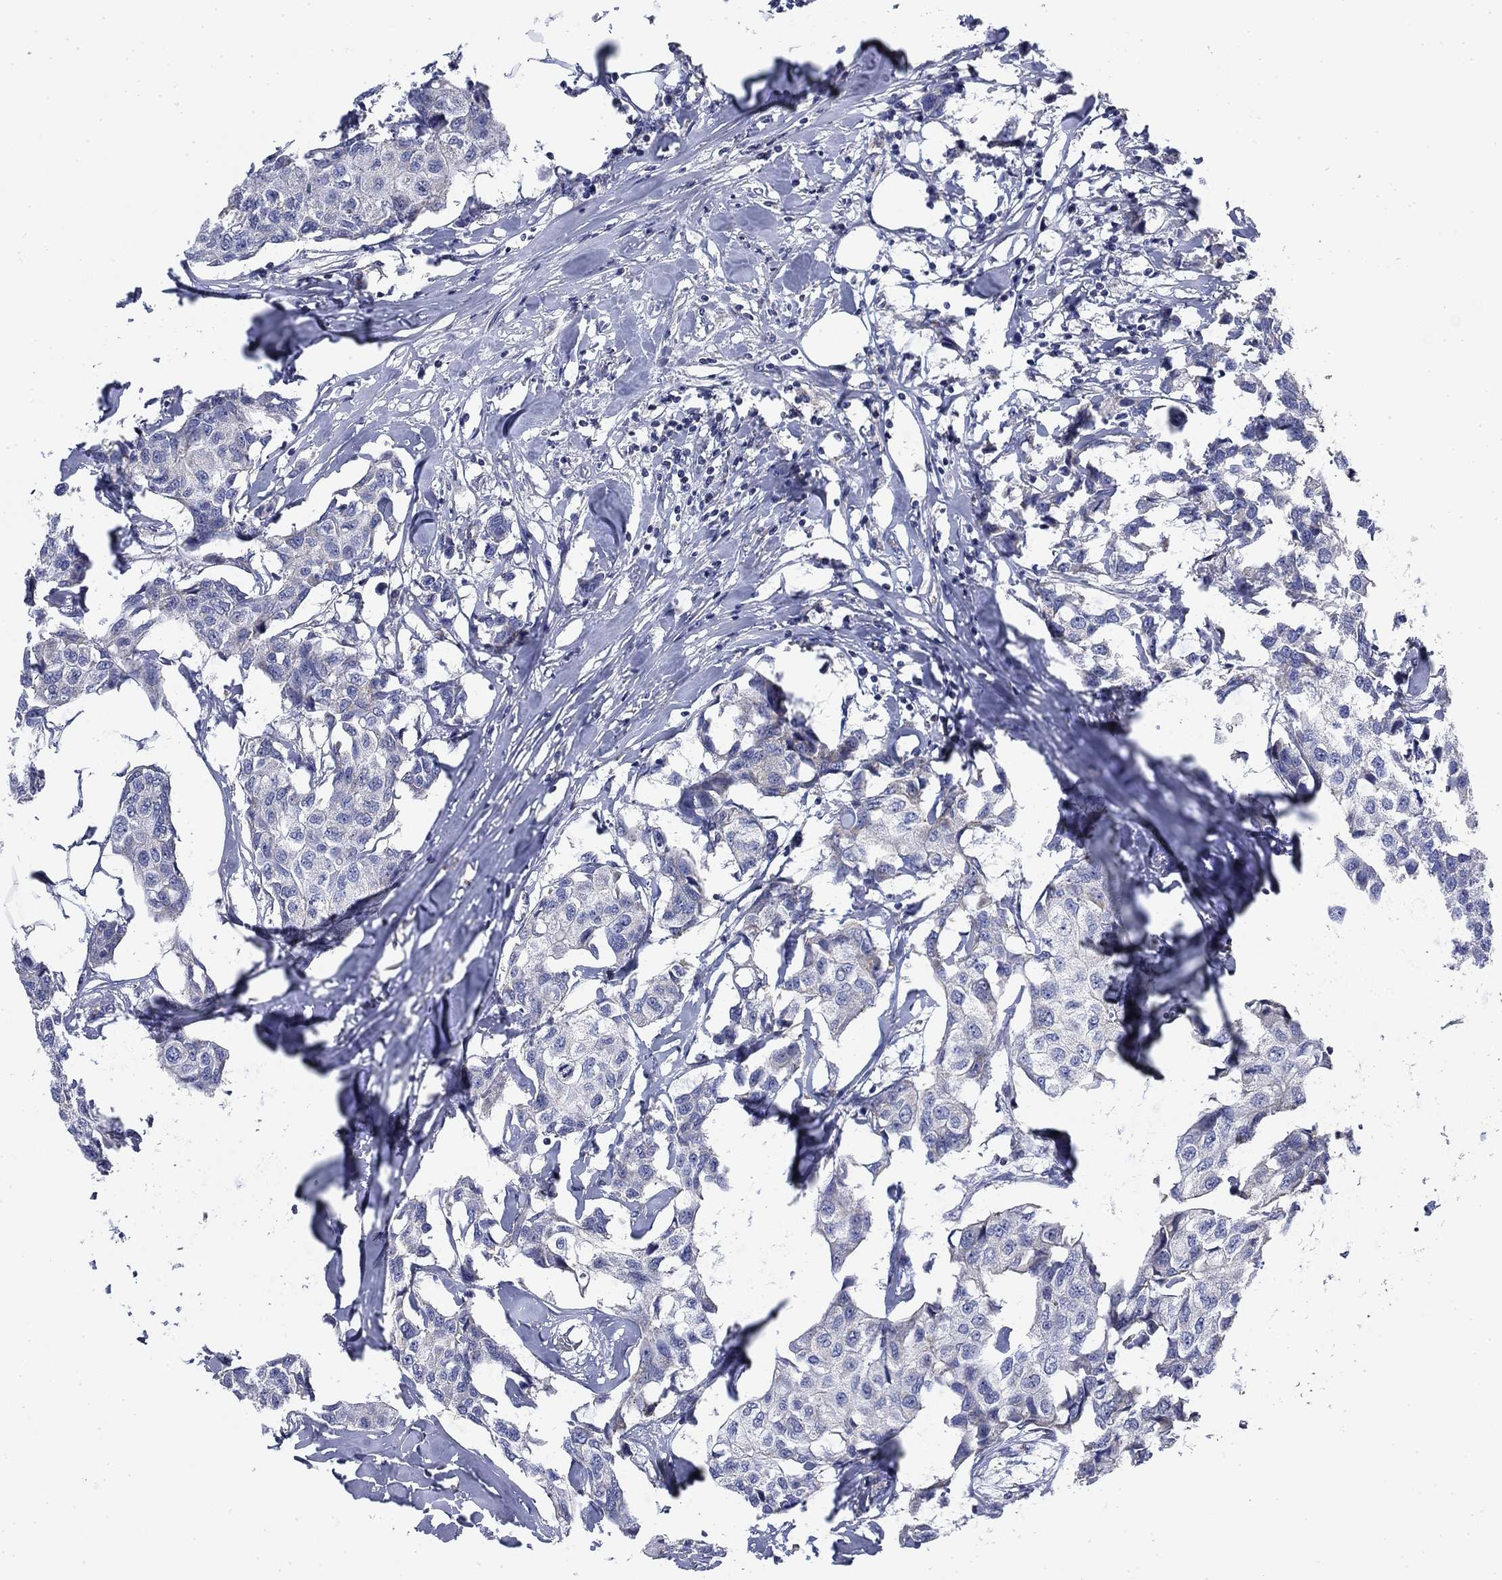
{"staining": {"intensity": "negative", "quantity": "none", "location": "none"}, "tissue": "breast cancer", "cell_type": "Tumor cells", "image_type": "cancer", "snomed": [{"axis": "morphology", "description": "Duct carcinoma"}, {"axis": "topography", "description": "Breast"}], "caption": "High magnification brightfield microscopy of breast cancer (intraductal carcinoma) stained with DAB (3,3'-diaminobenzidine) (brown) and counterstained with hematoxylin (blue): tumor cells show no significant positivity.", "gene": "NACAD", "patient": {"sex": "female", "age": 80}}